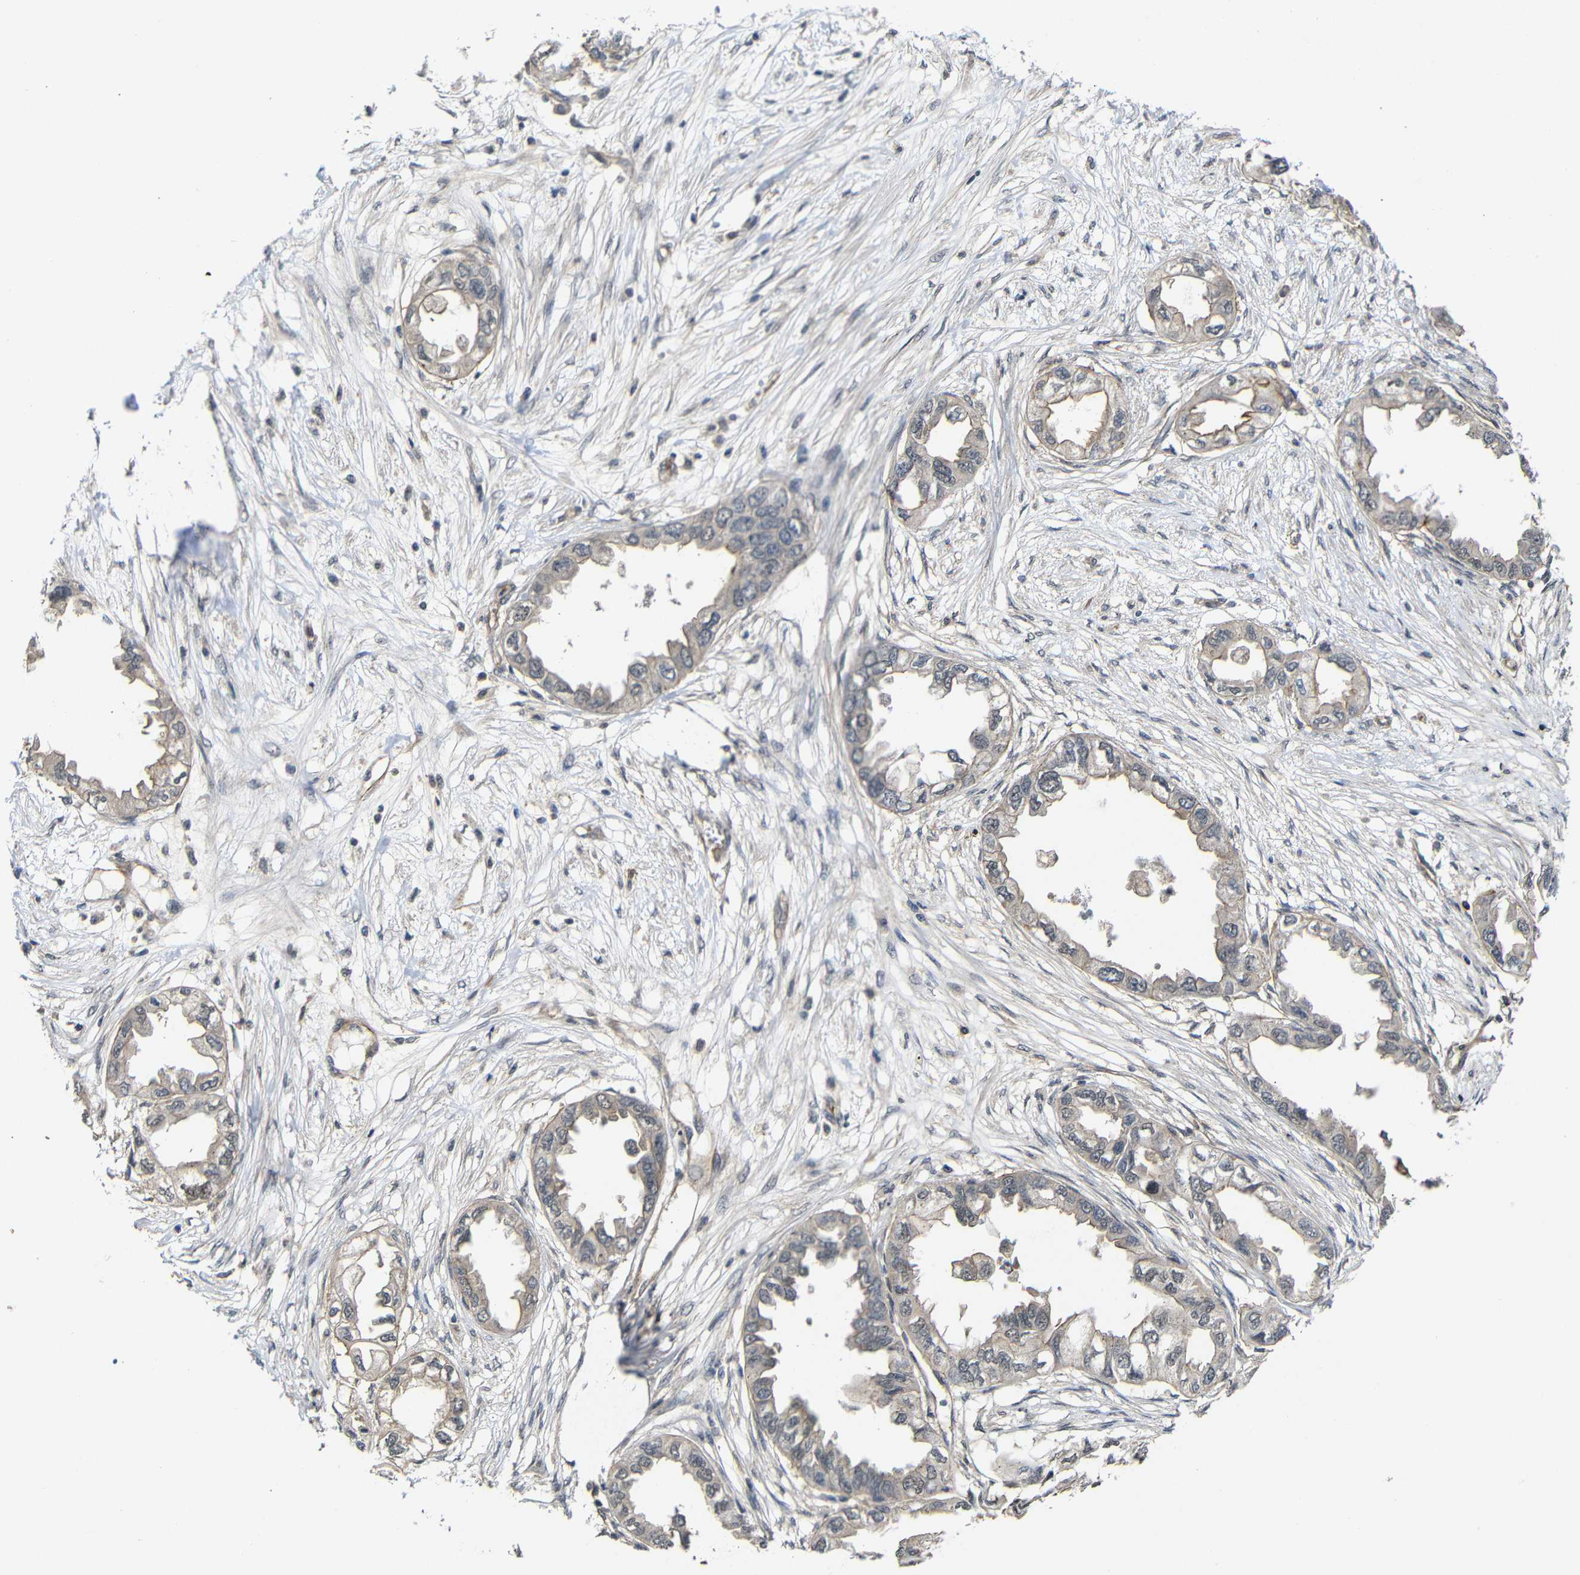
{"staining": {"intensity": "moderate", "quantity": "25%-75%", "location": "cytoplasmic/membranous"}, "tissue": "endometrial cancer", "cell_type": "Tumor cells", "image_type": "cancer", "snomed": [{"axis": "morphology", "description": "Adenocarcinoma, NOS"}, {"axis": "topography", "description": "Endometrium"}], "caption": "A photomicrograph of human endometrial adenocarcinoma stained for a protein exhibits moderate cytoplasmic/membranous brown staining in tumor cells.", "gene": "NANOS1", "patient": {"sex": "female", "age": 67}}